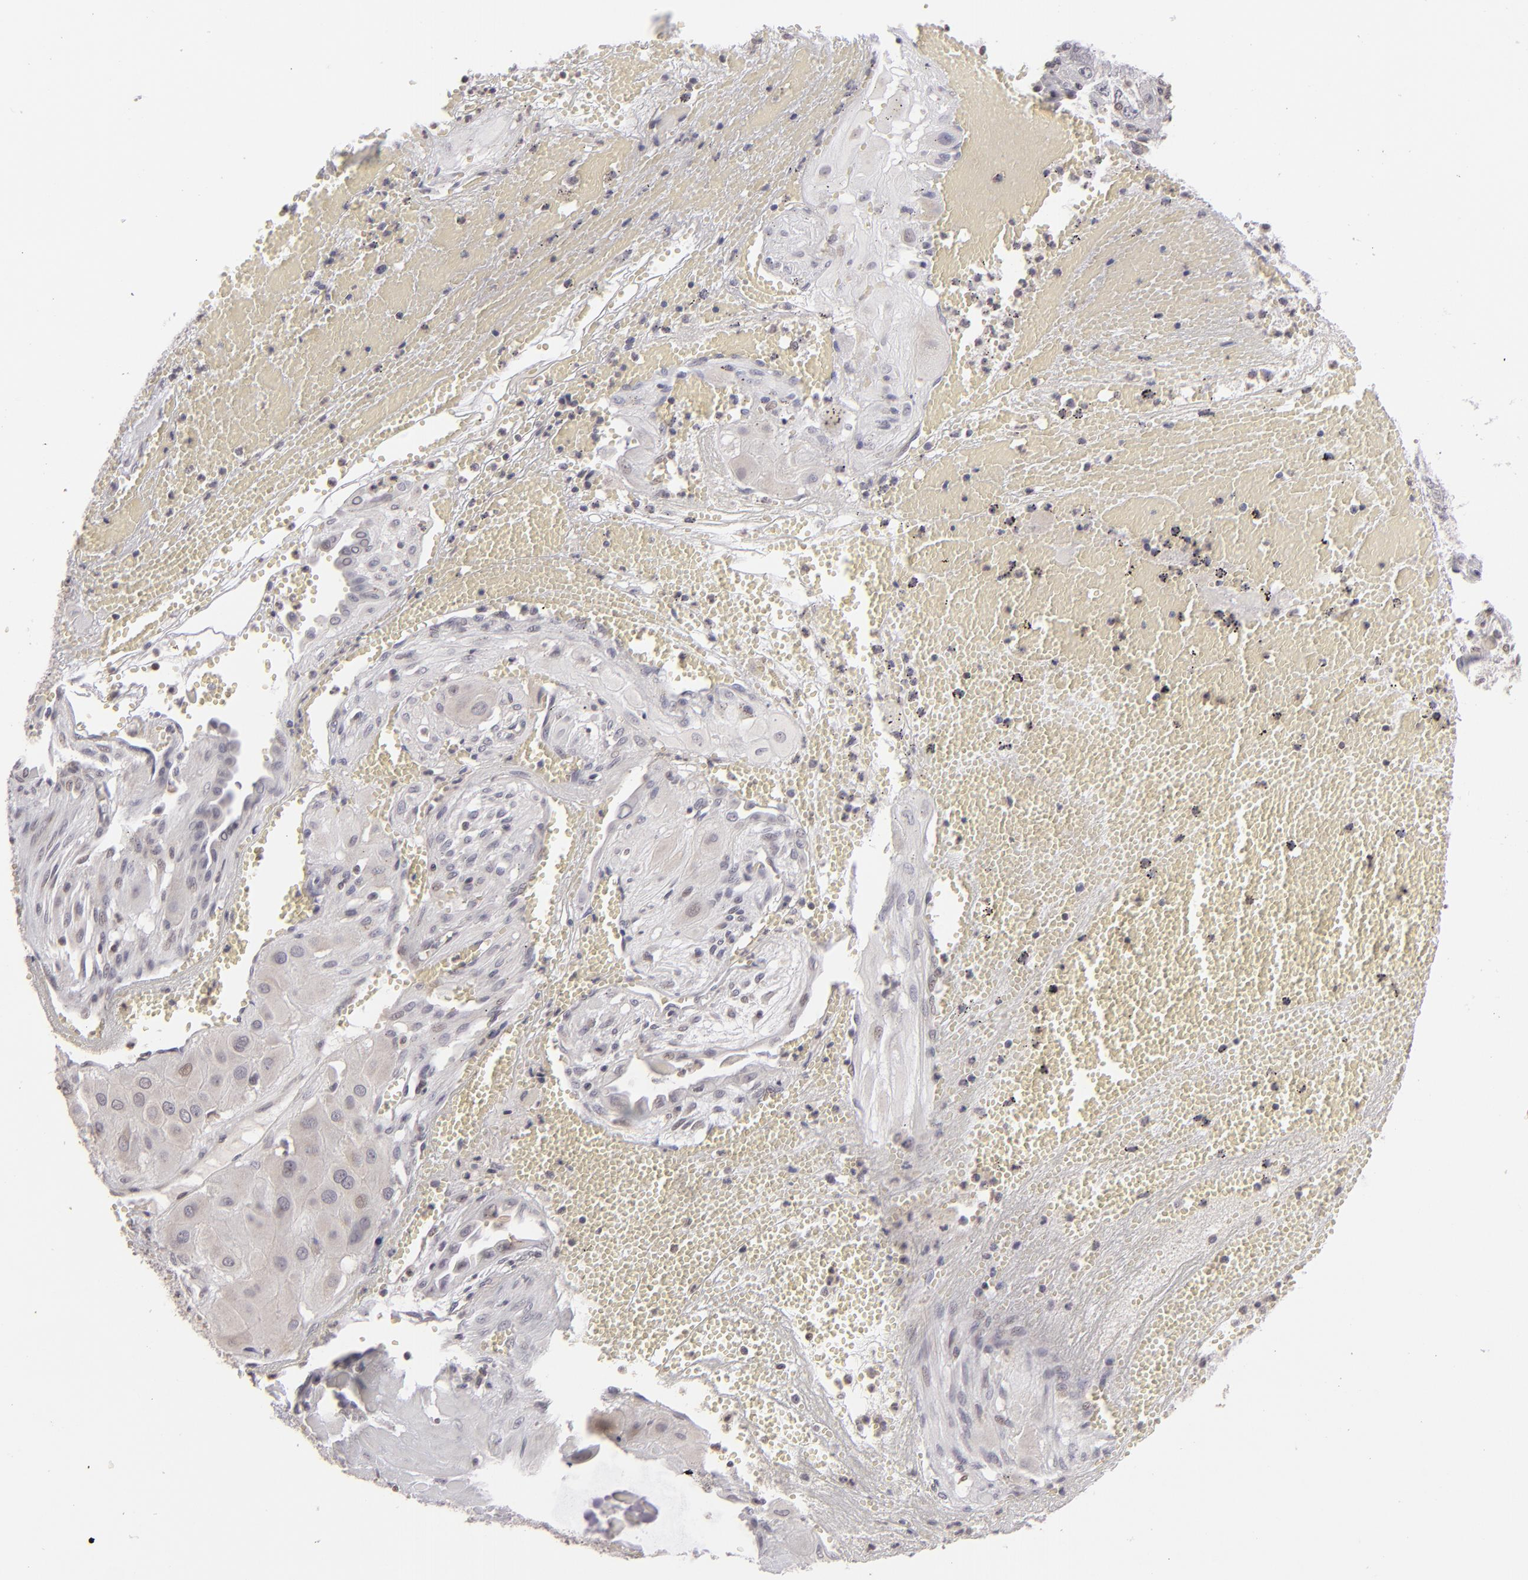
{"staining": {"intensity": "negative", "quantity": "none", "location": "none"}, "tissue": "cervical cancer", "cell_type": "Tumor cells", "image_type": "cancer", "snomed": [{"axis": "morphology", "description": "Squamous cell carcinoma, NOS"}, {"axis": "topography", "description": "Cervix"}], "caption": "IHC micrograph of neoplastic tissue: cervical cancer stained with DAB (3,3'-diaminobenzidine) demonstrates no significant protein positivity in tumor cells.", "gene": "CLDN2", "patient": {"sex": "female", "age": 34}}